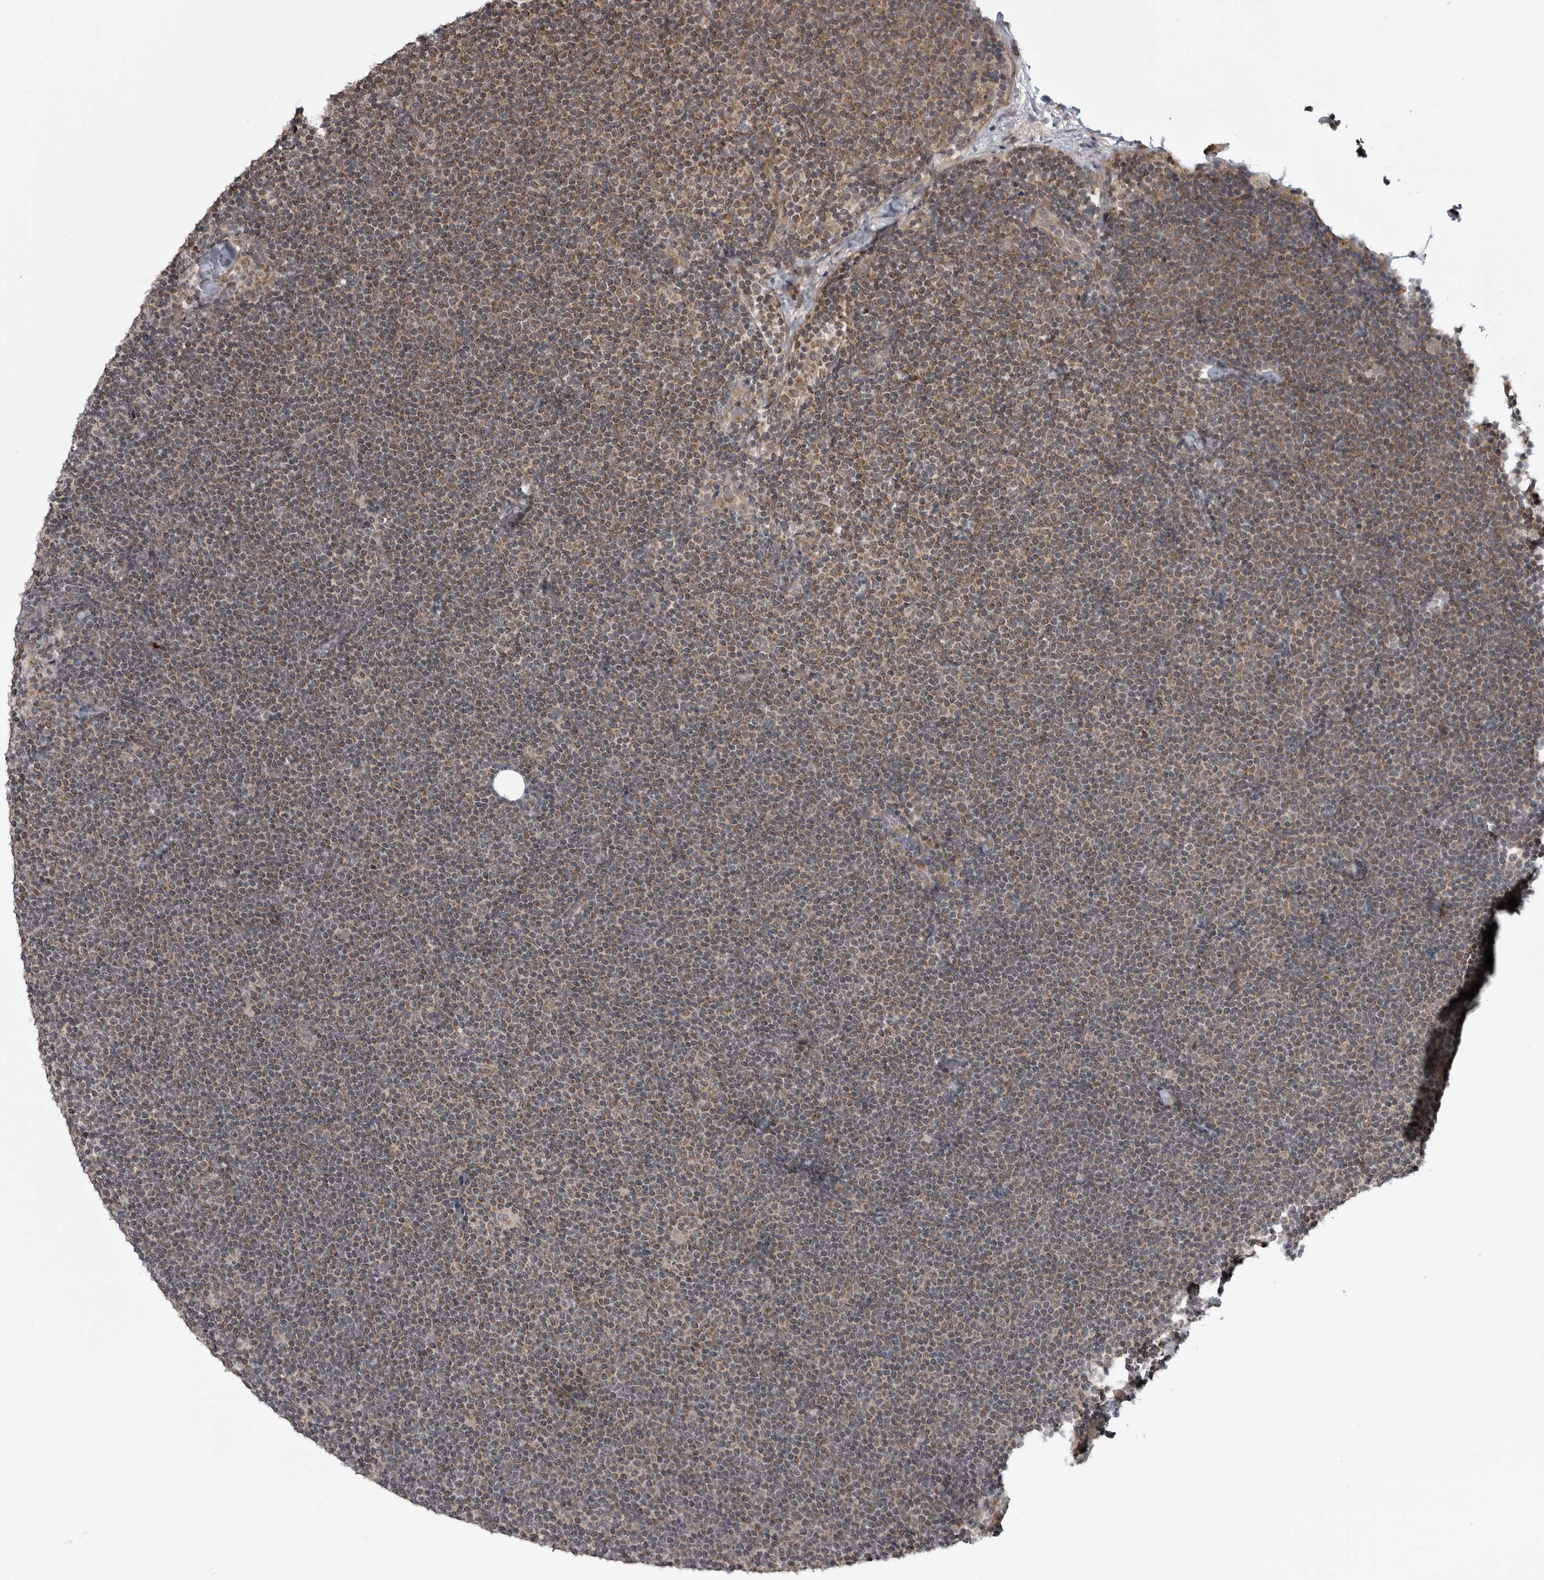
{"staining": {"intensity": "weak", "quantity": ">75%", "location": "cytoplasmic/membranous"}, "tissue": "lymphoma", "cell_type": "Tumor cells", "image_type": "cancer", "snomed": [{"axis": "morphology", "description": "Malignant lymphoma, non-Hodgkin's type, Low grade"}, {"axis": "topography", "description": "Lymph node"}], "caption": "Immunohistochemical staining of lymphoma reveals low levels of weak cytoplasmic/membranous staining in approximately >75% of tumor cells. (DAB (3,3'-diaminobenzidine) IHC, brown staining for protein, blue staining for nuclei).", "gene": "FAAP100", "patient": {"sex": "female", "age": 53}}